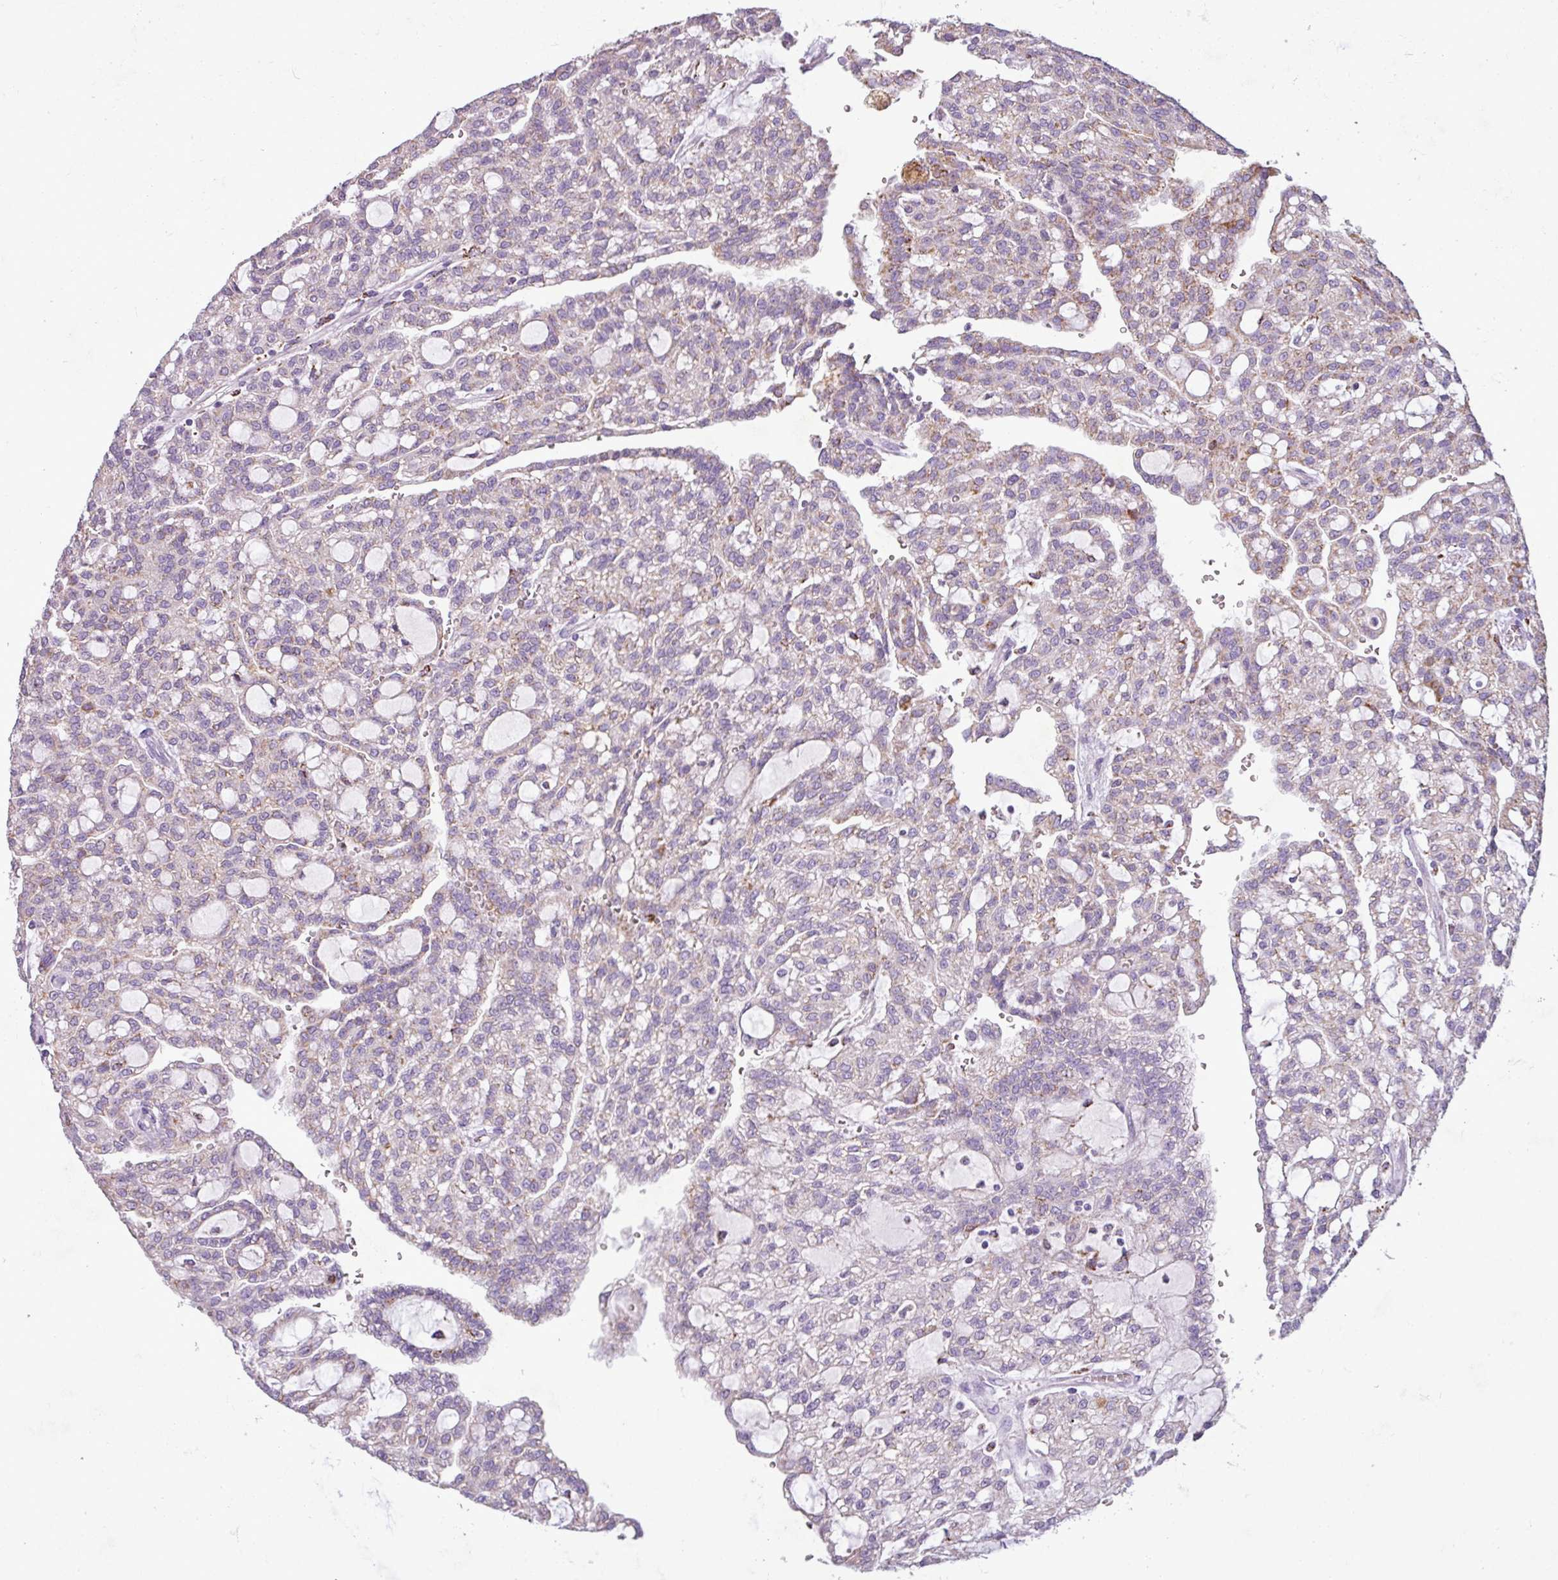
{"staining": {"intensity": "moderate", "quantity": "25%-75%", "location": "cytoplasmic/membranous"}, "tissue": "renal cancer", "cell_type": "Tumor cells", "image_type": "cancer", "snomed": [{"axis": "morphology", "description": "Adenocarcinoma, NOS"}, {"axis": "topography", "description": "Kidney"}], "caption": "High-power microscopy captured an immunohistochemistry (IHC) histopathology image of renal adenocarcinoma, revealing moderate cytoplasmic/membranous positivity in approximately 25%-75% of tumor cells.", "gene": "ZNF667", "patient": {"sex": "male", "age": 63}}